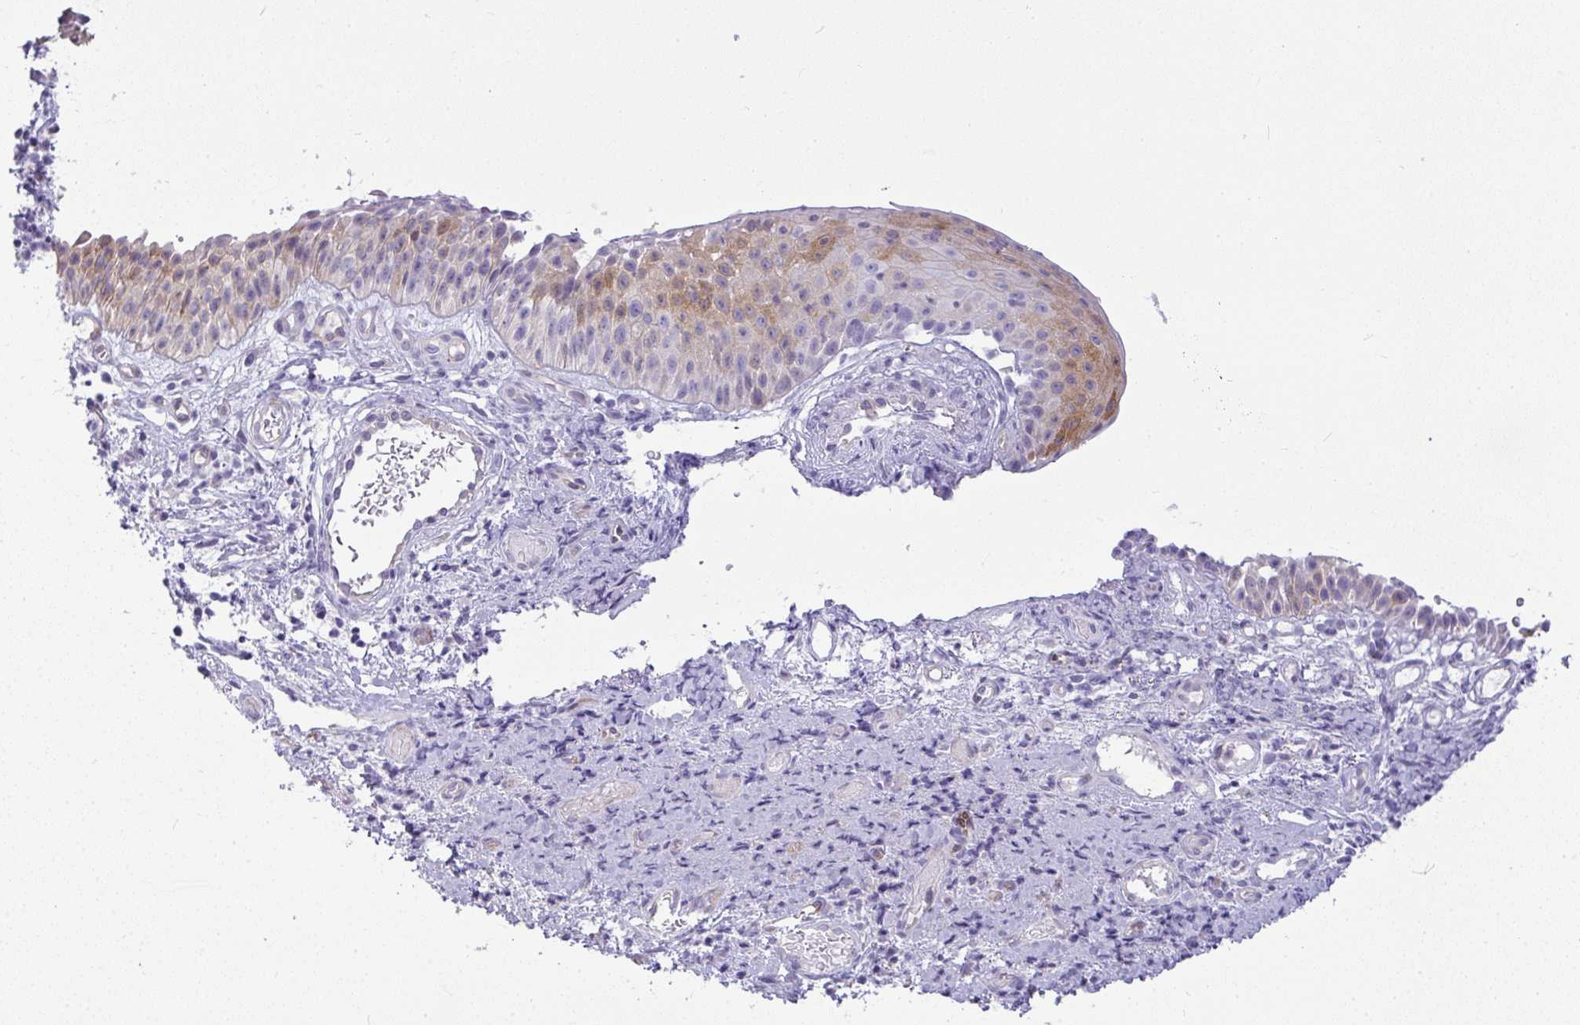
{"staining": {"intensity": "strong", "quantity": "25%-75%", "location": "cytoplasmic/membranous"}, "tissue": "nasopharynx", "cell_type": "Respiratory epithelial cells", "image_type": "normal", "snomed": [{"axis": "morphology", "description": "Normal tissue, NOS"}, {"axis": "morphology", "description": "Inflammation, NOS"}, {"axis": "topography", "description": "Nasopharynx"}], "caption": "Human nasopharynx stained for a protein (brown) demonstrates strong cytoplasmic/membranous positive positivity in about 25%-75% of respiratory epithelial cells.", "gene": "LIPE", "patient": {"sex": "male", "age": 54}}